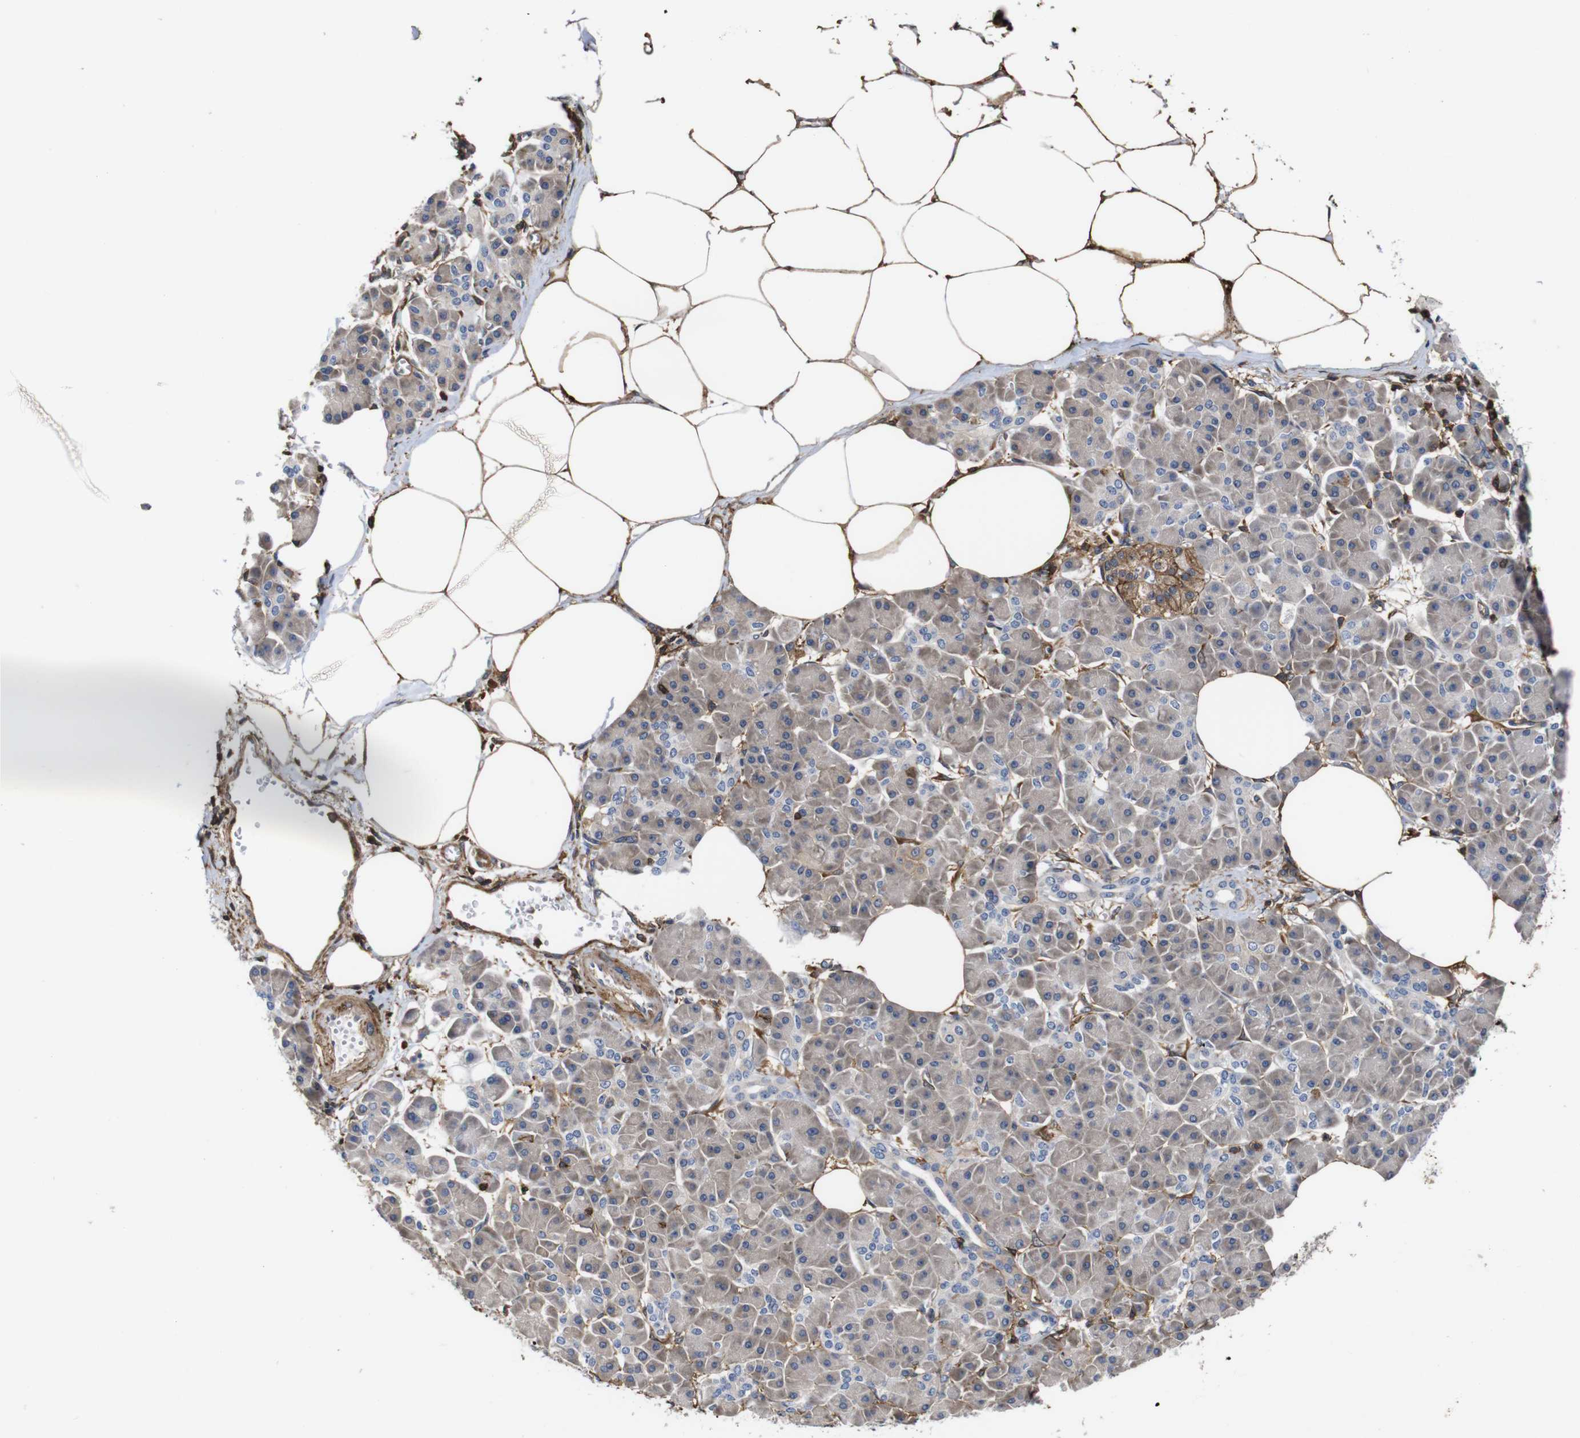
{"staining": {"intensity": "weak", "quantity": ">75%", "location": "cytoplasmic/membranous"}, "tissue": "pancreatic cancer", "cell_type": "Tumor cells", "image_type": "cancer", "snomed": [{"axis": "morphology", "description": "Adenocarcinoma, NOS"}, {"axis": "topography", "description": "Pancreas"}], "caption": "Immunohistochemistry (IHC) of pancreatic cancer (adenocarcinoma) shows low levels of weak cytoplasmic/membranous expression in about >75% of tumor cells.", "gene": "PI4KA", "patient": {"sex": "female", "age": 70}}